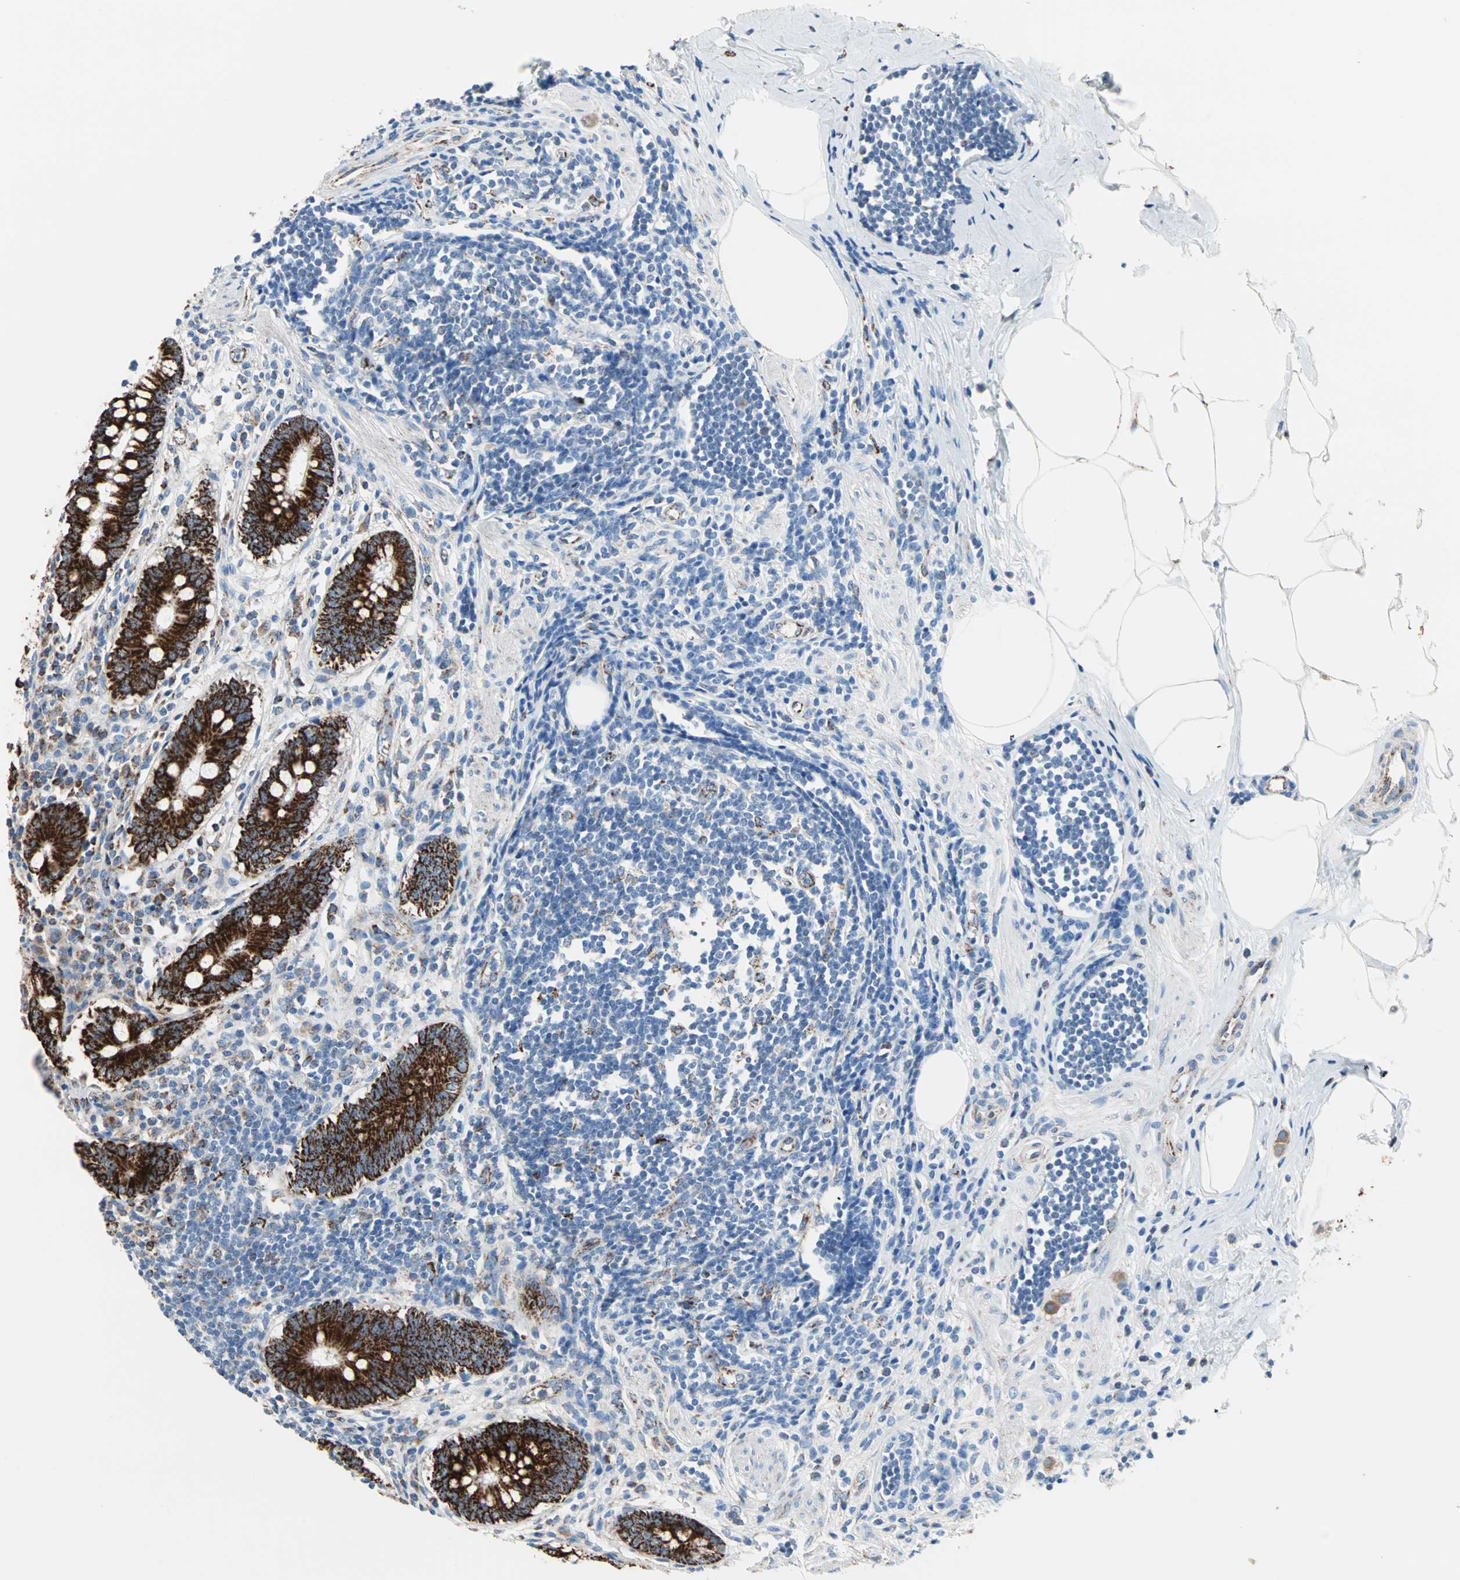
{"staining": {"intensity": "strong", "quantity": ">75%", "location": "cytoplasmic/membranous"}, "tissue": "appendix", "cell_type": "Glandular cells", "image_type": "normal", "snomed": [{"axis": "morphology", "description": "Normal tissue, NOS"}, {"axis": "topography", "description": "Appendix"}], "caption": "Protein expression analysis of unremarkable human appendix reveals strong cytoplasmic/membranous expression in approximately >75% of glandular cells. (IHC, brightfield microscopy, high magnification).", "gene": "TST", "patient": {"sex": "female", "age": 50}}